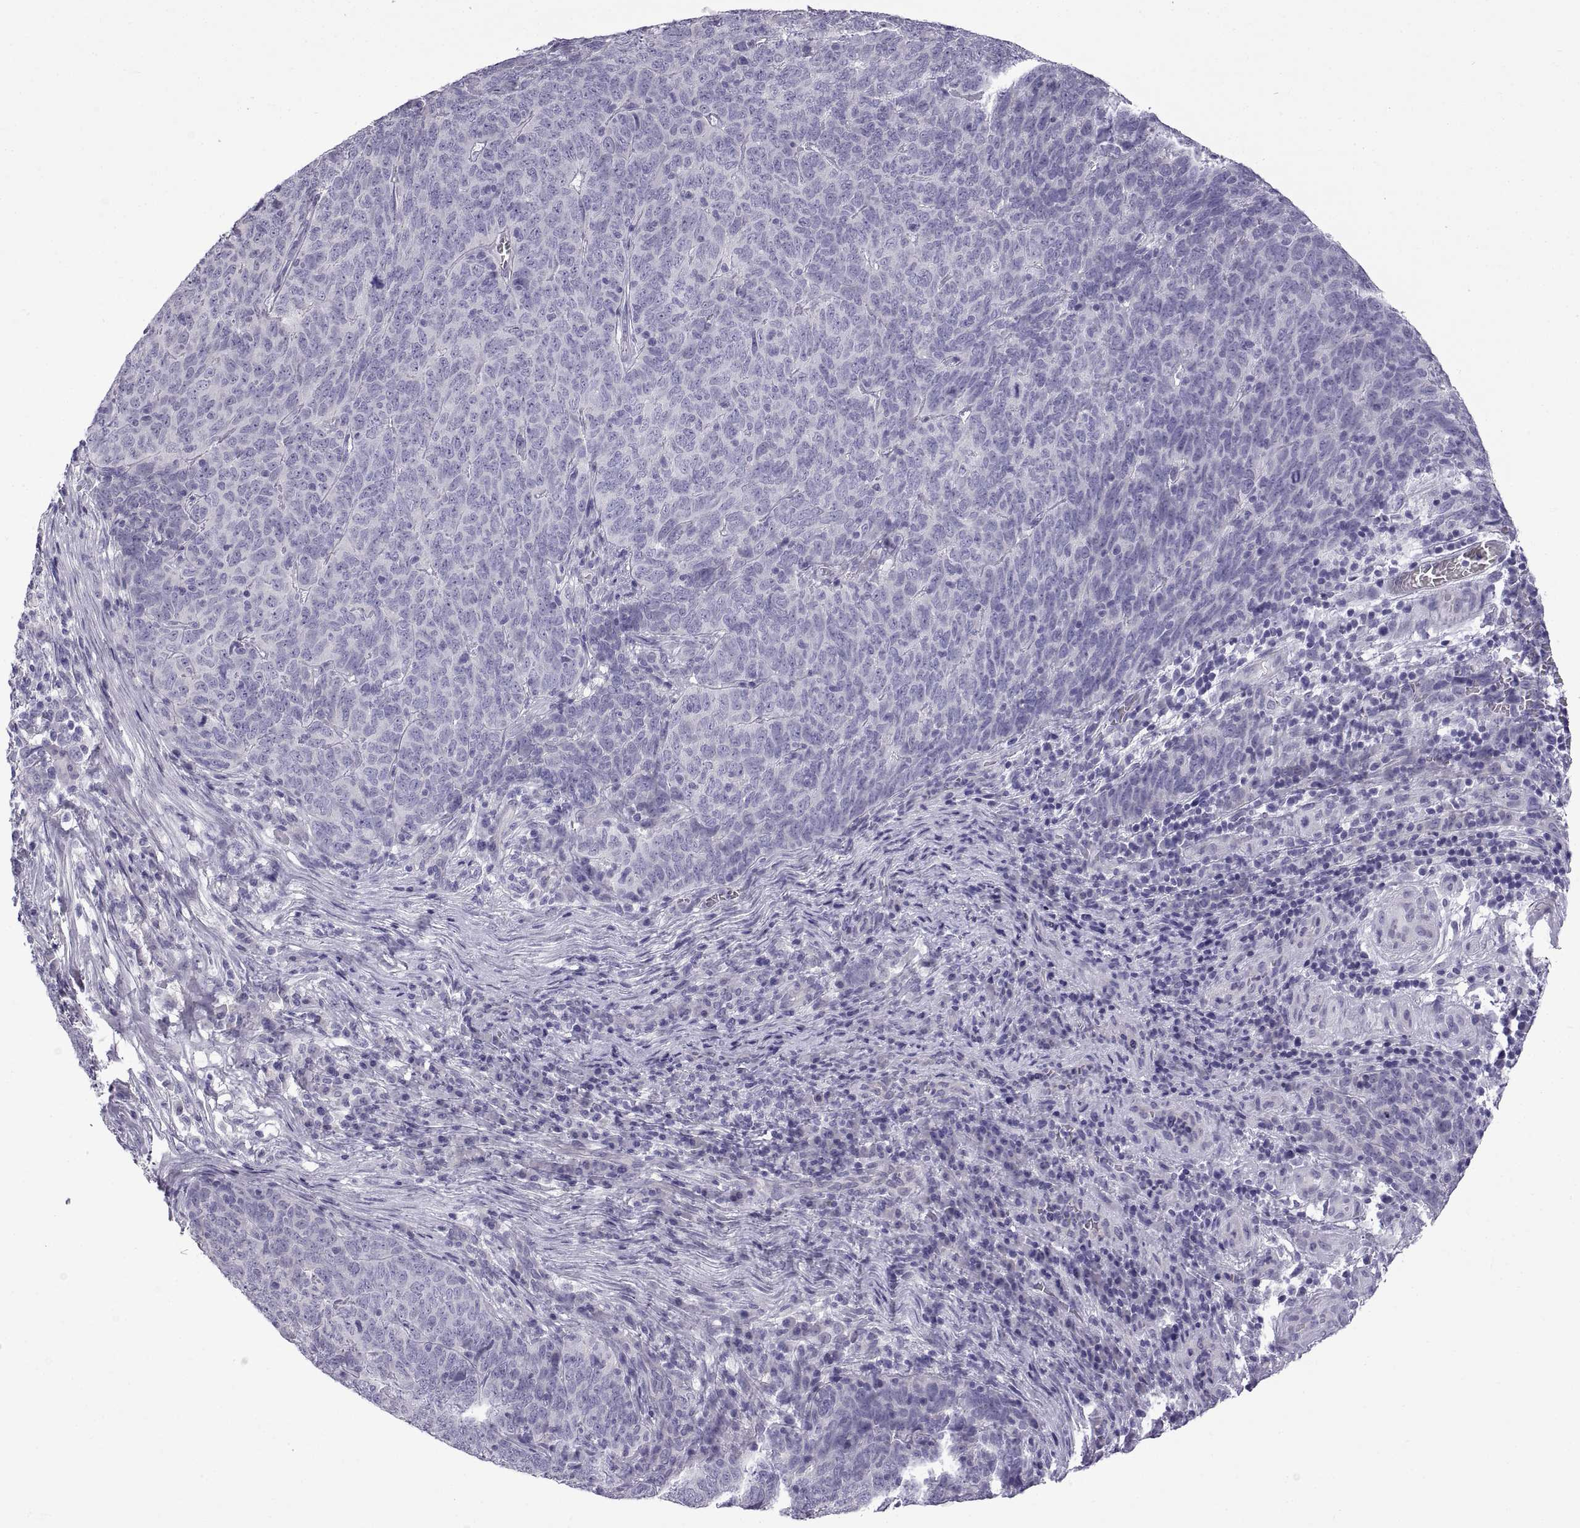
{"staining": {"intensity": "negative", "quantity": "none", "location": "none"}, "tissue": "skin cancer", "cell_type": "Tumor cells", "image_type": "cancer", "snomed": [{"axis": "morphology", "description": "Squamous cell carcinoma, NOS"}, {"axis": "topography", "description": "Skin"}, {"axis": "topography", "description": "Anal"}], "caption": "A micrograph of skin cancer (squamous cell carcinoma) stained for a protein demonstrates no brown staining in tumor cells.", "gene": "SPDYE1", "patient": {"sex": "female", "age": 51}}